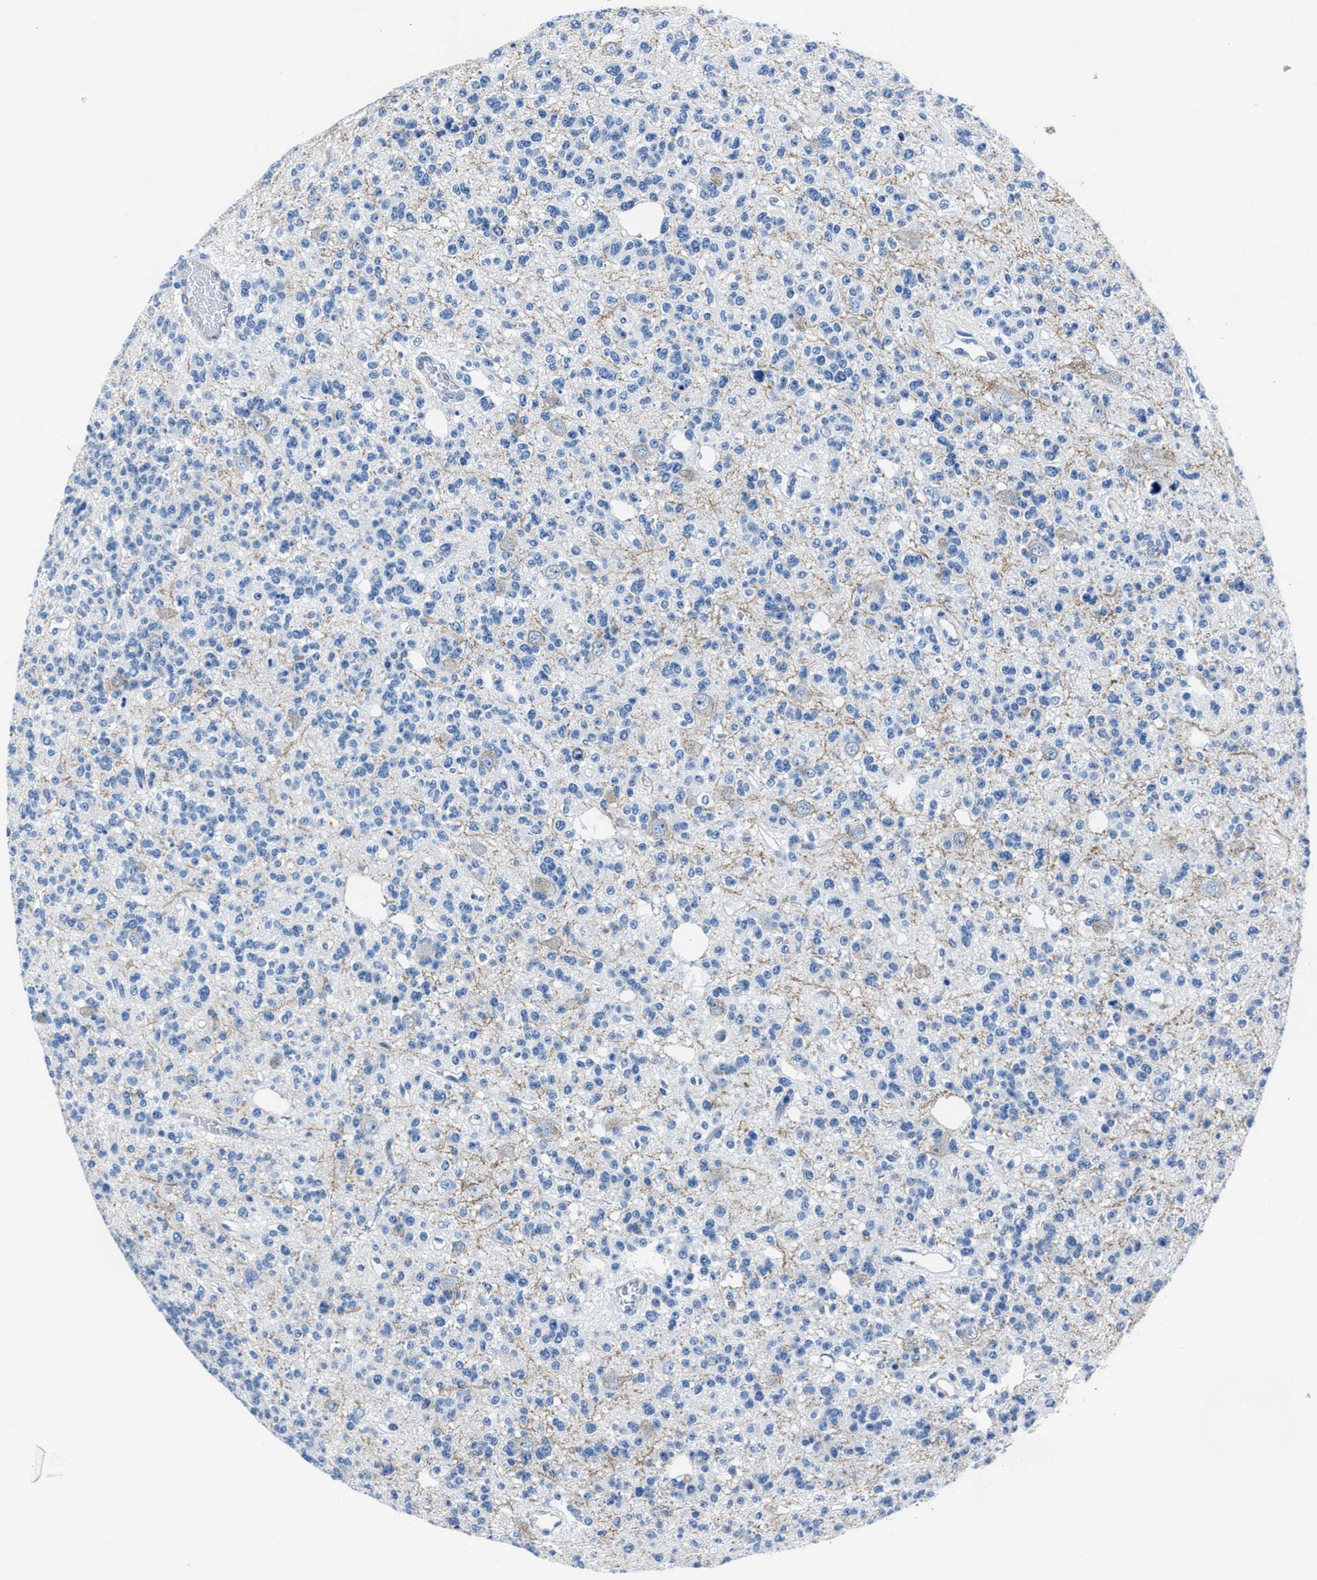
{"staining": {"intensity": "negative", "quantity": "none", "location": "none"}, "tissue": "glioma", "cell_type": "Tumor cells", "image_type": "cancer", "snomed": [{"axis": "morphology", "description": "Glioma, malignant, Low grade"}, {"axis": "topography", "description": "Brain"}], "caption": "High power microscopy micrograph of an IHC photomicrograph of malignant glioma (low-grade), revealing no significant staining in tumor cells. (DAB (3,3'-diaminobenzidine) IHC with hematoxylin counter stain).", "gene": "LMO7", "patient": {"sex": "male", "age": 38}}